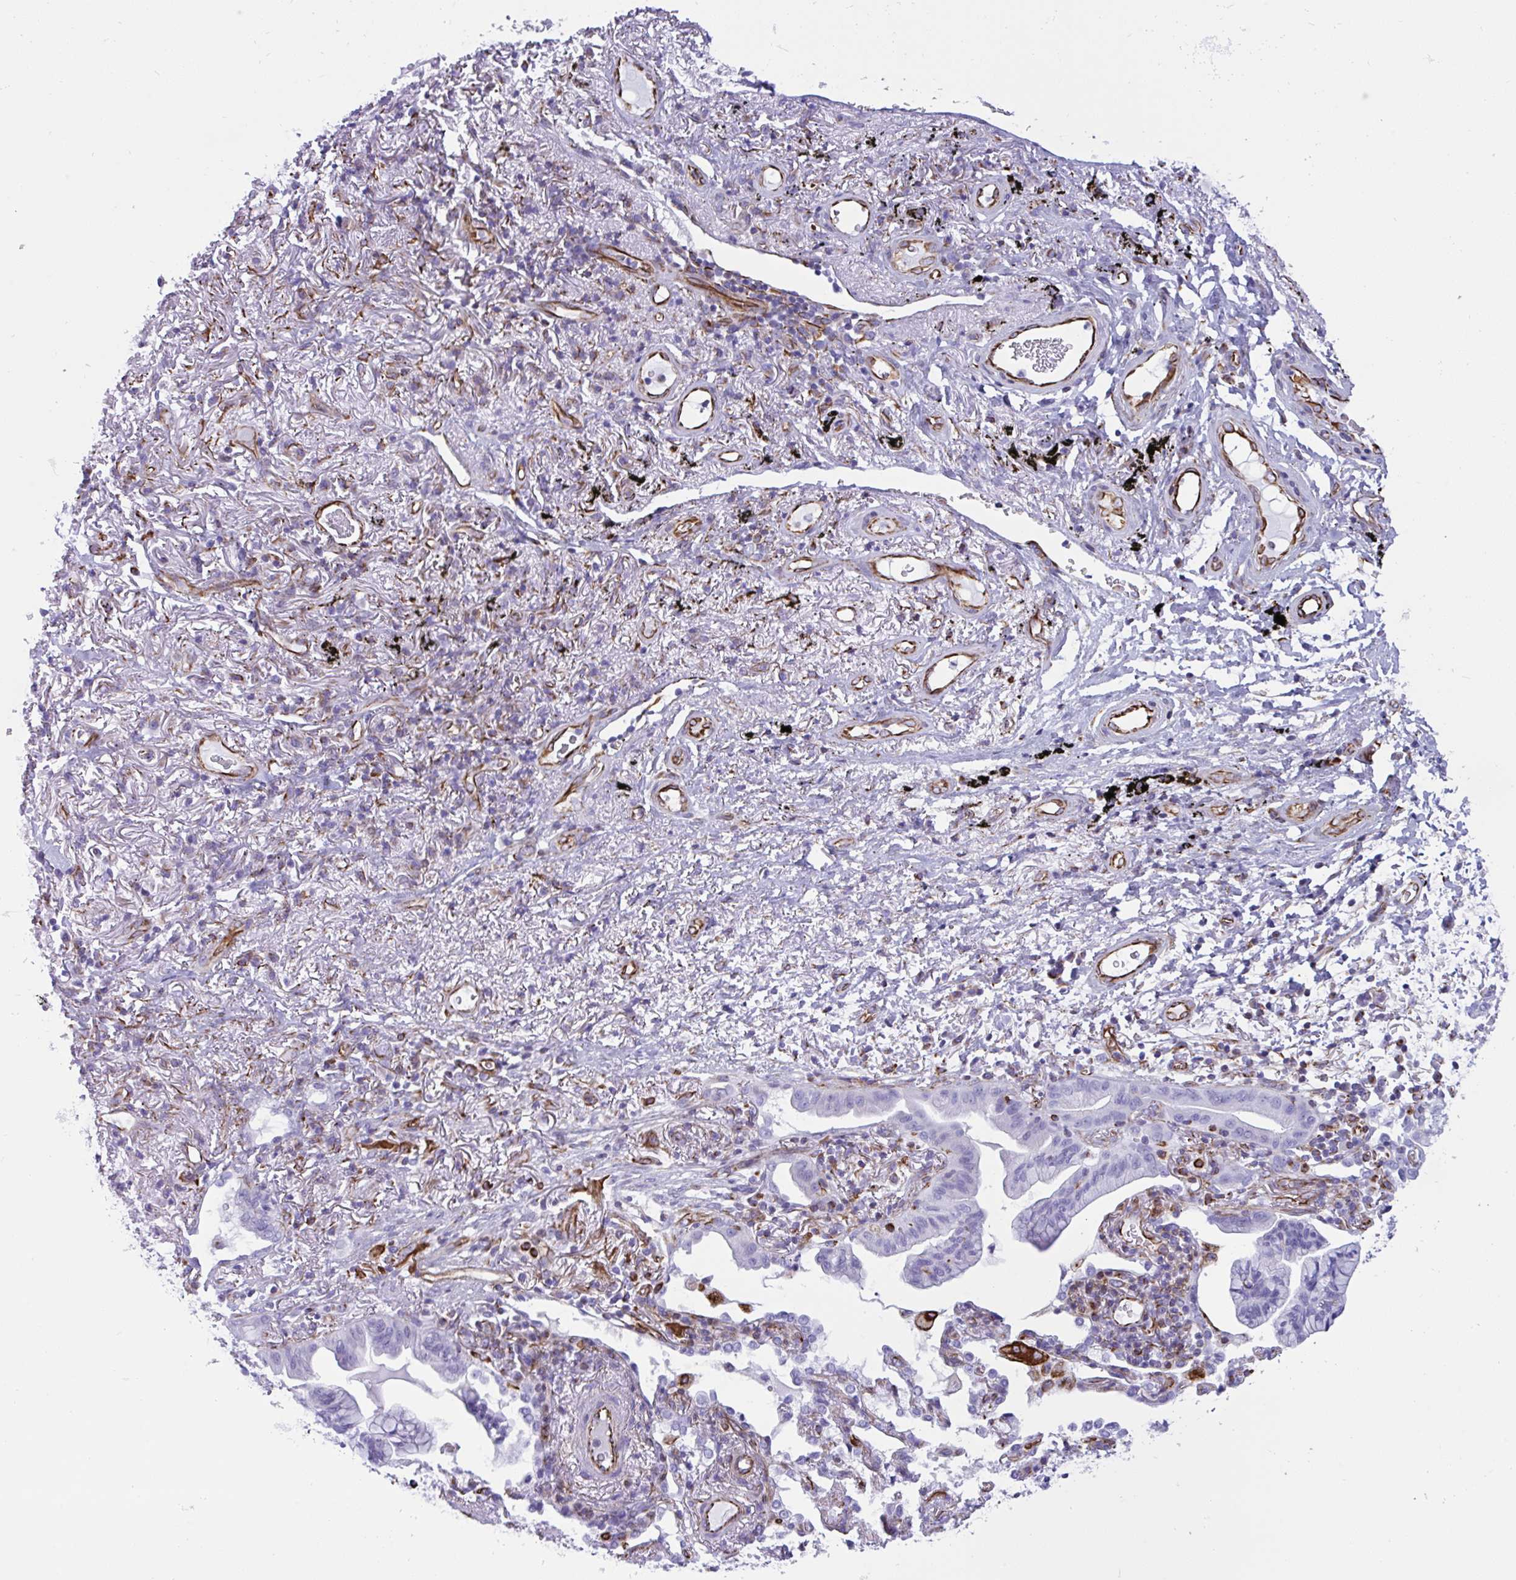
{"staining": {"intensity": "negative", "quantity": "none", "location": "none"}, "tissue": "lung cancer", "cell_type": "Tumor cells", "image_type": "cancer", "snomed": [{"axis": "morphology", "description": "Adenocarcinoma, NOS"}, {"axis": "topography", "description": "Lung"}], "caption": "Tumor cells show no significant expression in lung adenocarcinoma. The staining was performed using DAB to visualize the protein expression in brown, while the nuclei were stained in blue with hematoxylin (Magnification: 20x).", "gene": "SMAD5", "patient": {"sex": "male", "age": 77}}